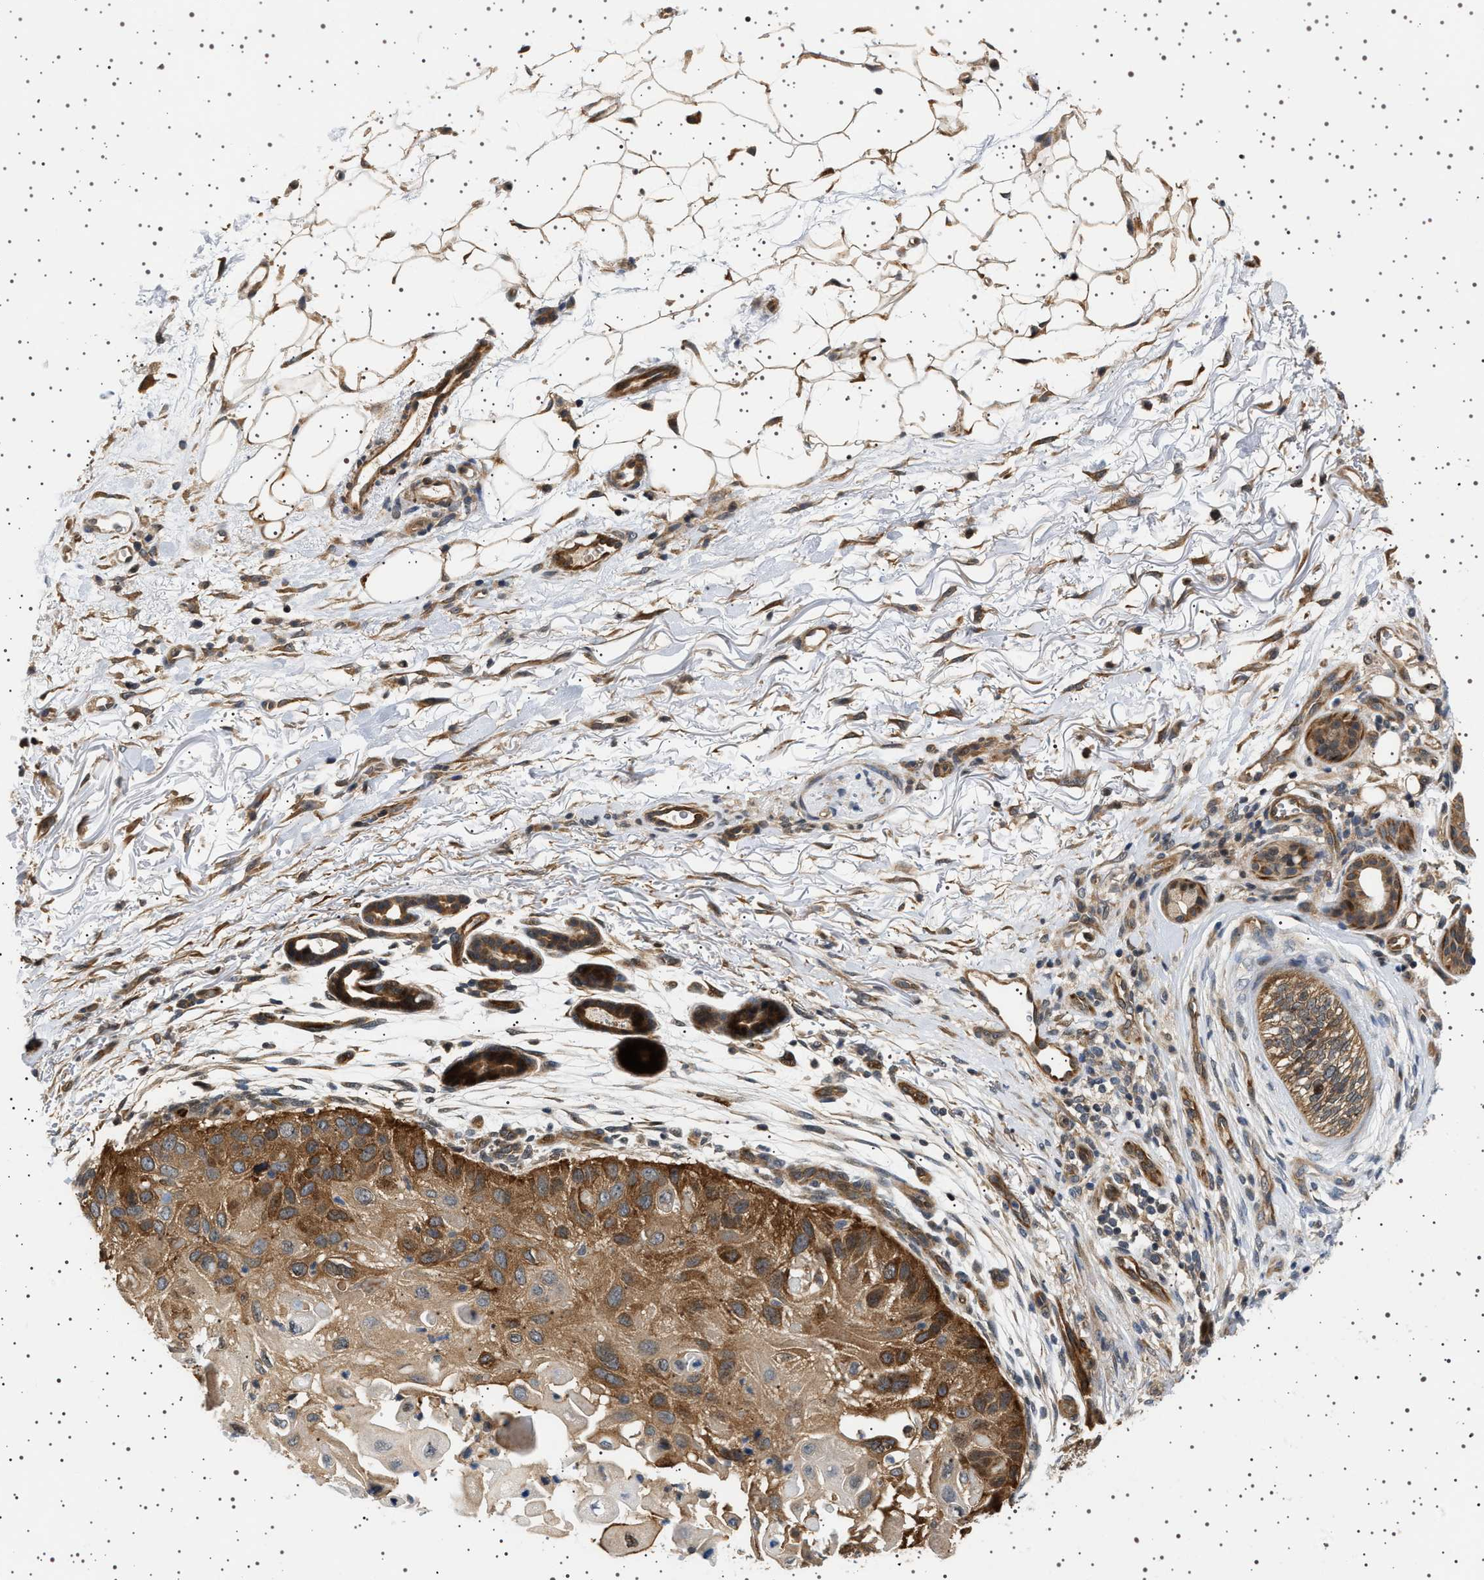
{"staining": {"intensity": "moderate", "quantity": ">75%", "location": "cytoplasmic/membranous"}, "tissue": "skin cancer", "cell_type": "Tumor cells", "image_type": "cancer", "snomed": [{"axis": "morphology", "description": "Squamous cell carcinoma, NOS"}, {"axis": "topography", "description": "Skin"}], "caption": "Skin cancer (squamous cell carcinoma) stained with a protein marker displays moderate staining in tumor cells.", "gene": "BAG3", "patient": {"sex": "female", "age": 77}}